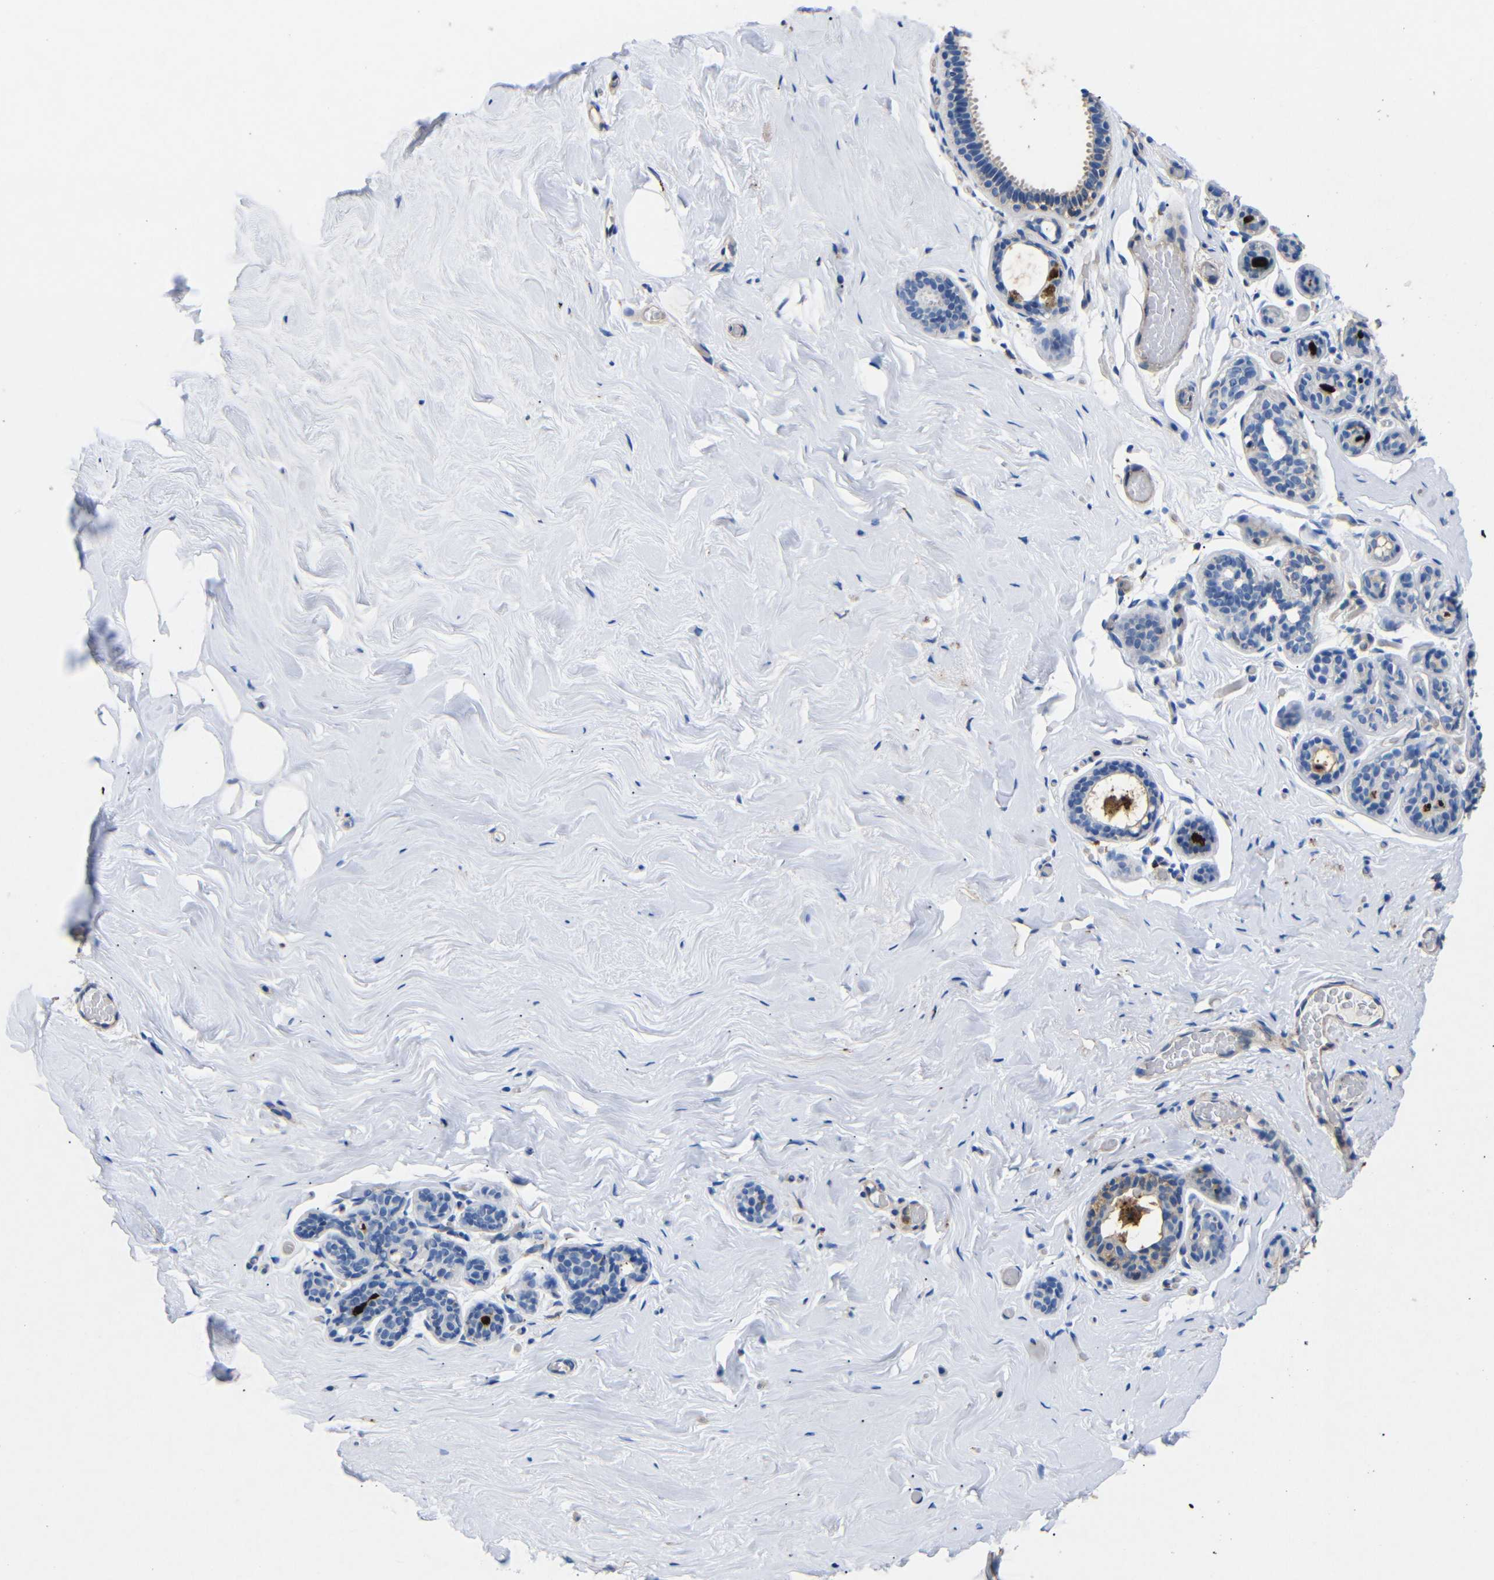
{"staining": {"intensity": "negative", "quantity": "none", "location": "none"}, "tissue": "breast", "cell_type": "Adipocytes", "image_type": "normal", "snomed": [{"axis": "morphology", "description": "Normal tissue, NOS"}, {"axis": "topography", "description": "Breast"}], "caption": "Benign breast was stained to show a protein in brown. There is no significant positivity in adipocytes.", "gene": "SDCBP", "patient": {"sex": "female", "age": 75}}